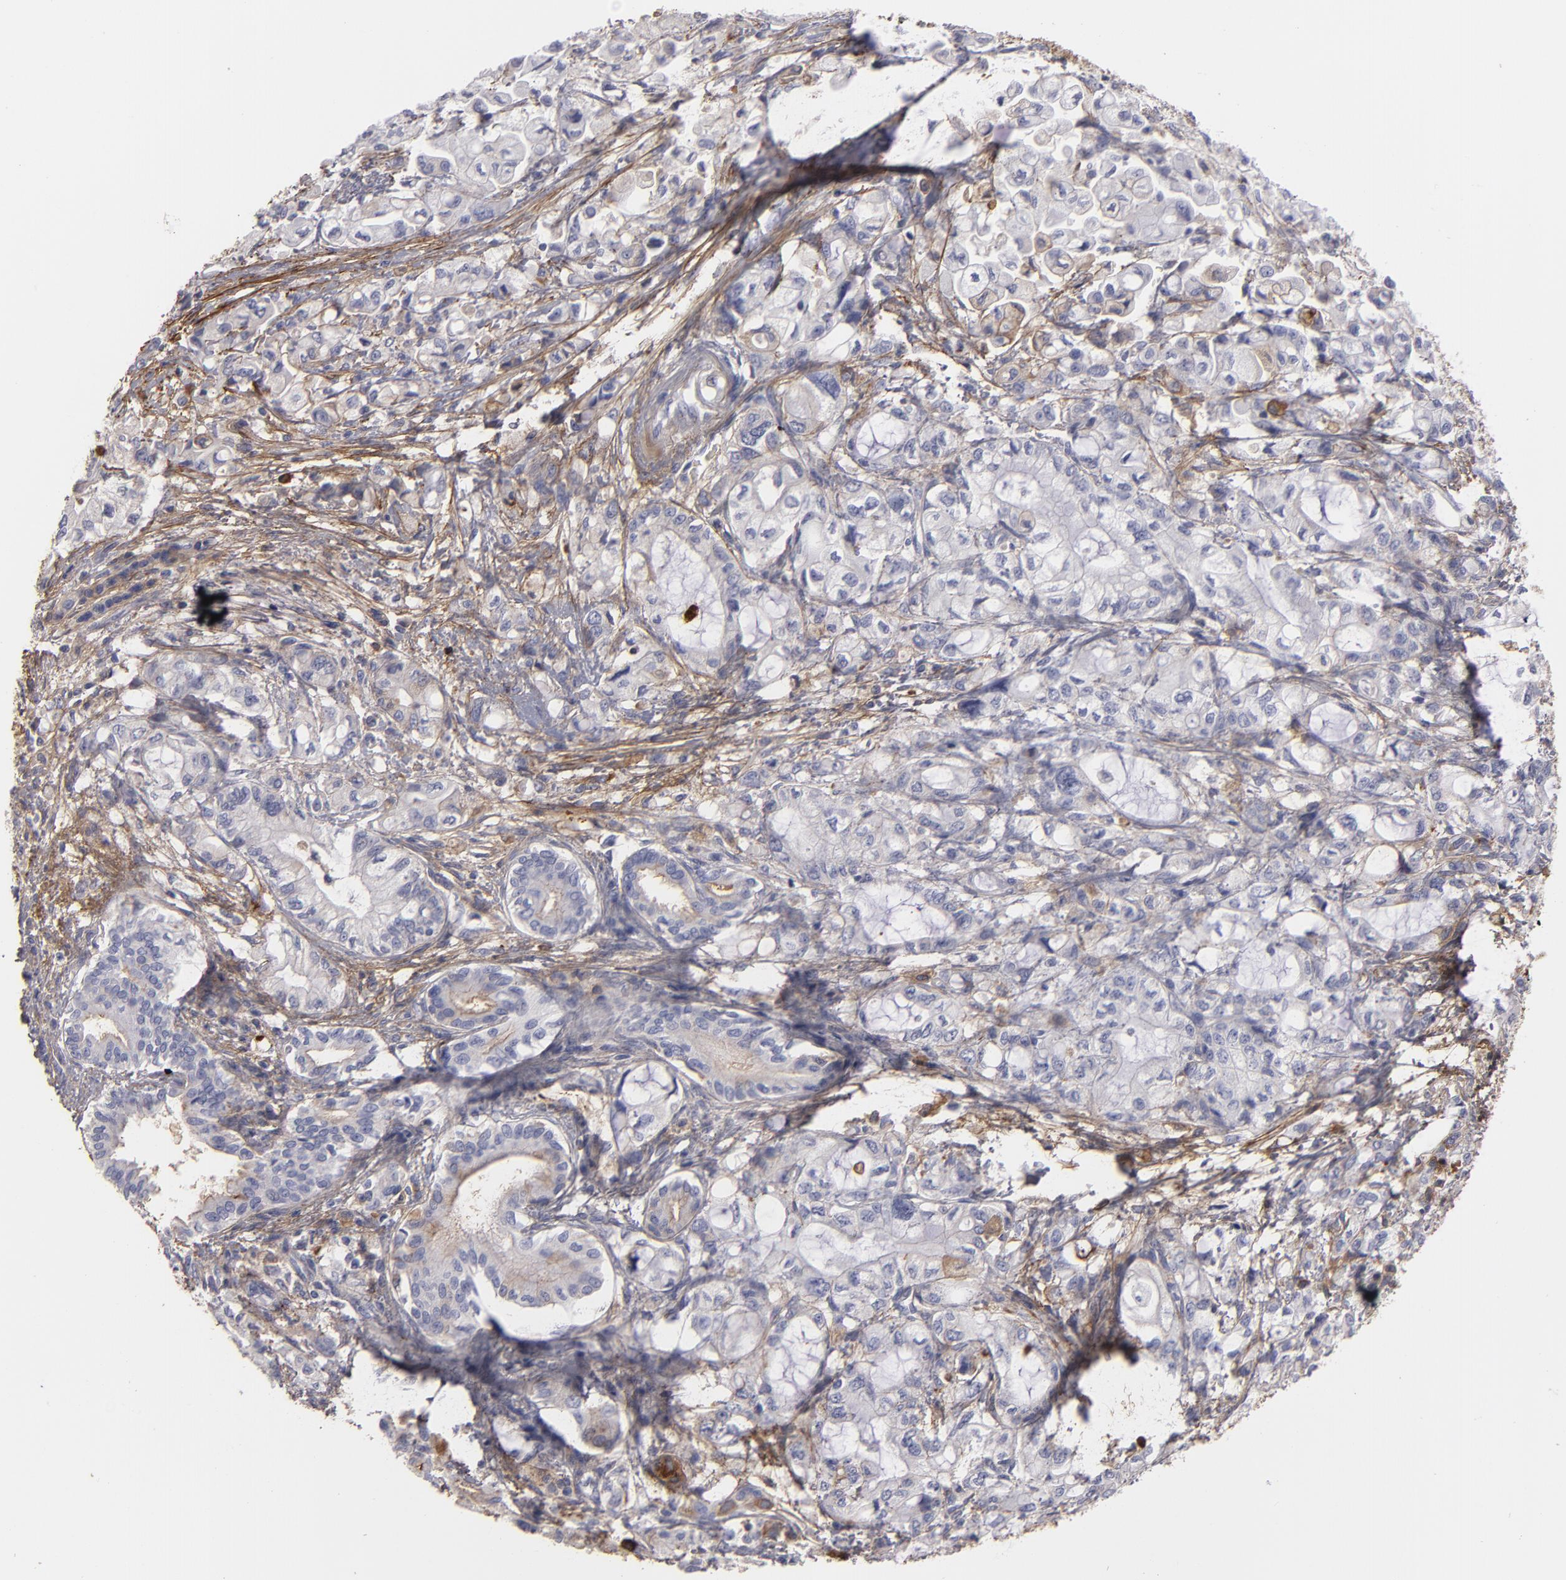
{"staining": {"intensity": "negative", "quantity": "none", "location": "none"}, "tissue": "pancreatic cancer", "cell_type": "Tumor cells", "image_type": "cancer", "snomed": [{"axis": "morphology", "description": "Adenocarcinoma, NOS"}, {"axis": "topography", "description": "Pancreas"}], "caption": "High power microscopy image of an immunohistochemistry photomicrograph of pancreatic cancer, revealing no significant positivity in tumor cells.", "gene": "FBLN1", "patient": {"sex": "male", "age": 79}}